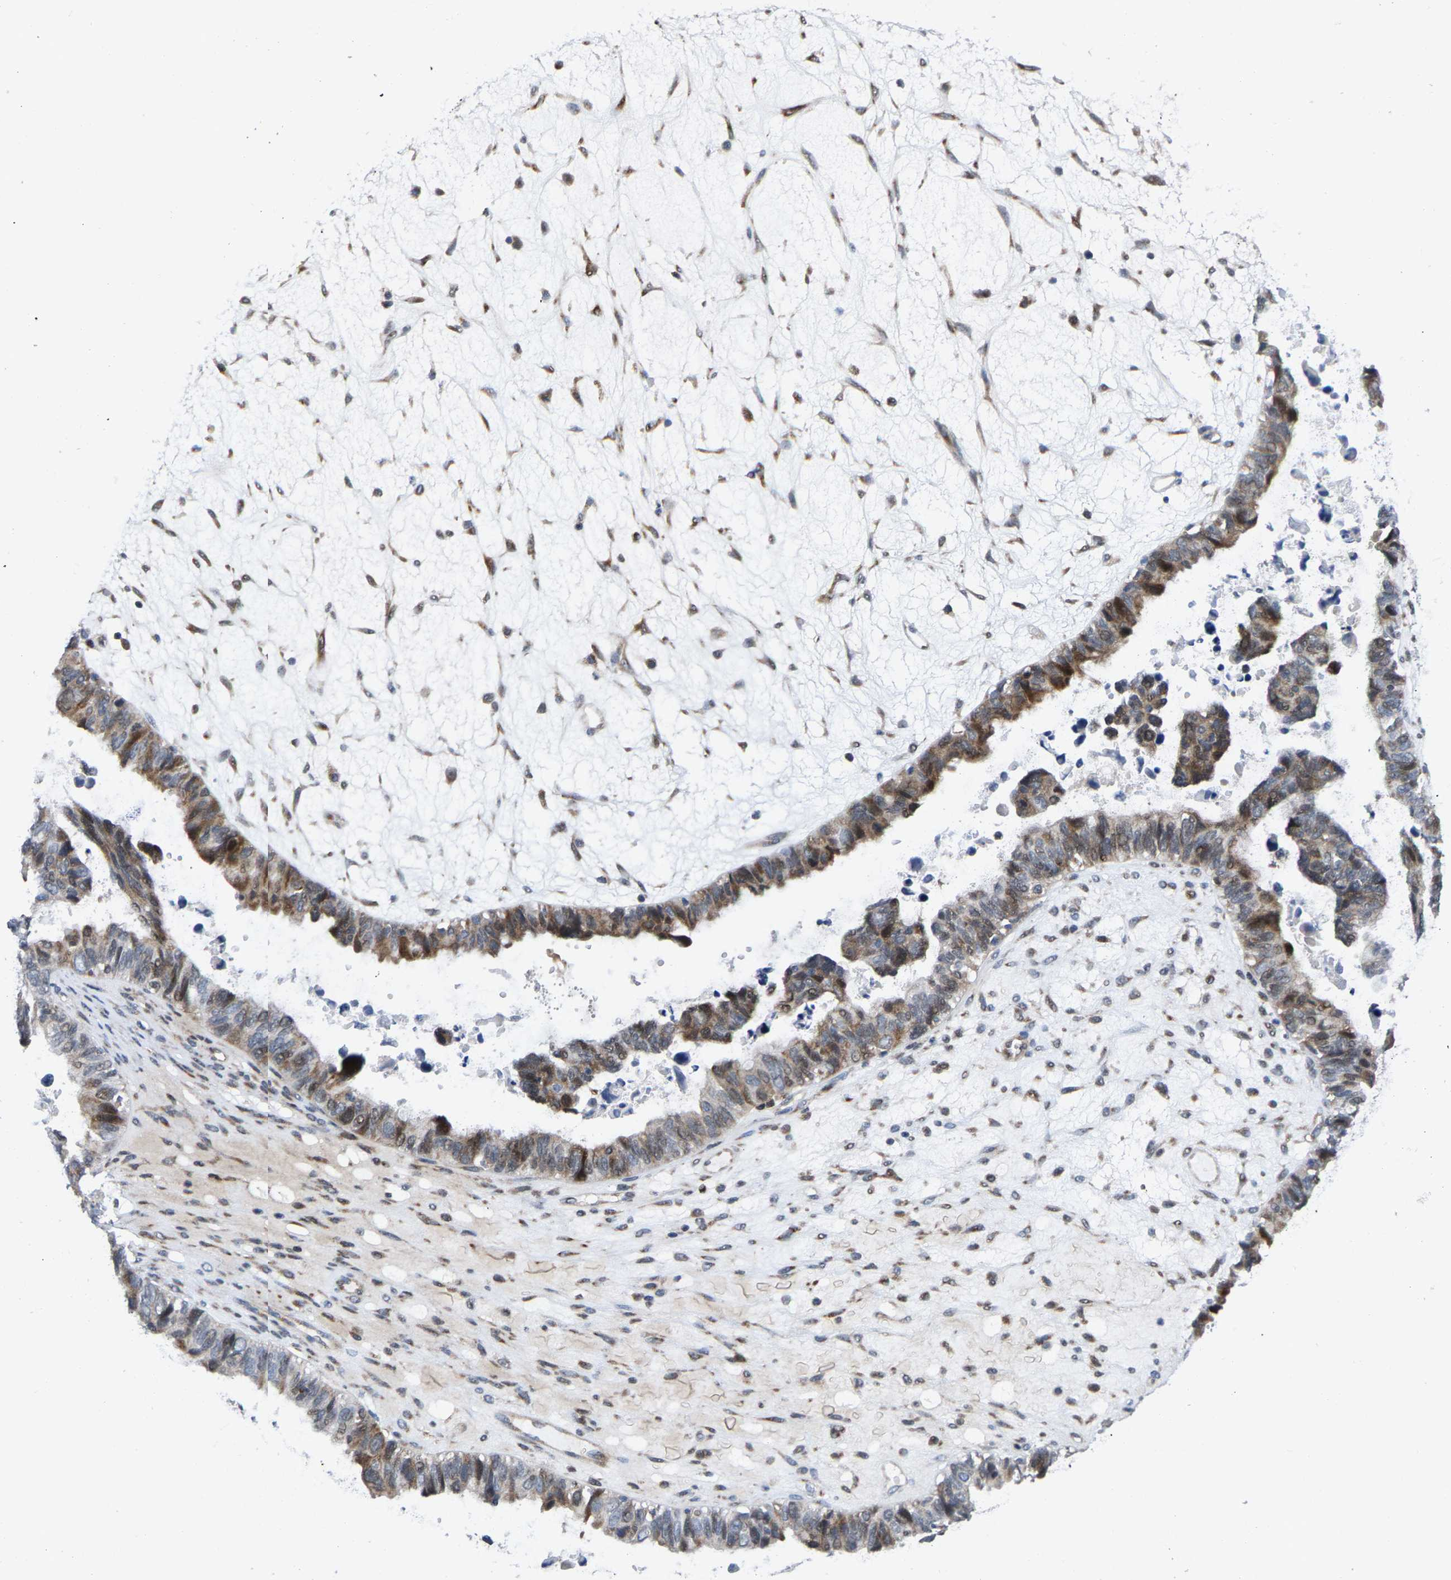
{"staining": {"intensity": "moderate", "quantity": "25%-75%", "location": "cytoplasmic/membranous"}, "tissue": "ovarian cancer", "cell_type": "Tumor cells", "image_type": "cancer", "snomed": [{"axis": "morphology", "description": "Cystadenocarcinoma, serous, NOS"}, {"axis": "topography", "description": "Ovary"}], "caption": "There is medium levels of moderate cytoplasmic/membranous staining in tumor cells of ovarian serous cystadenocarcinoma, as demonstrated by immunohistochemical staining (brown color).", "gene": "TDRKH", "patient": {"sex": "female", "age": 79}}